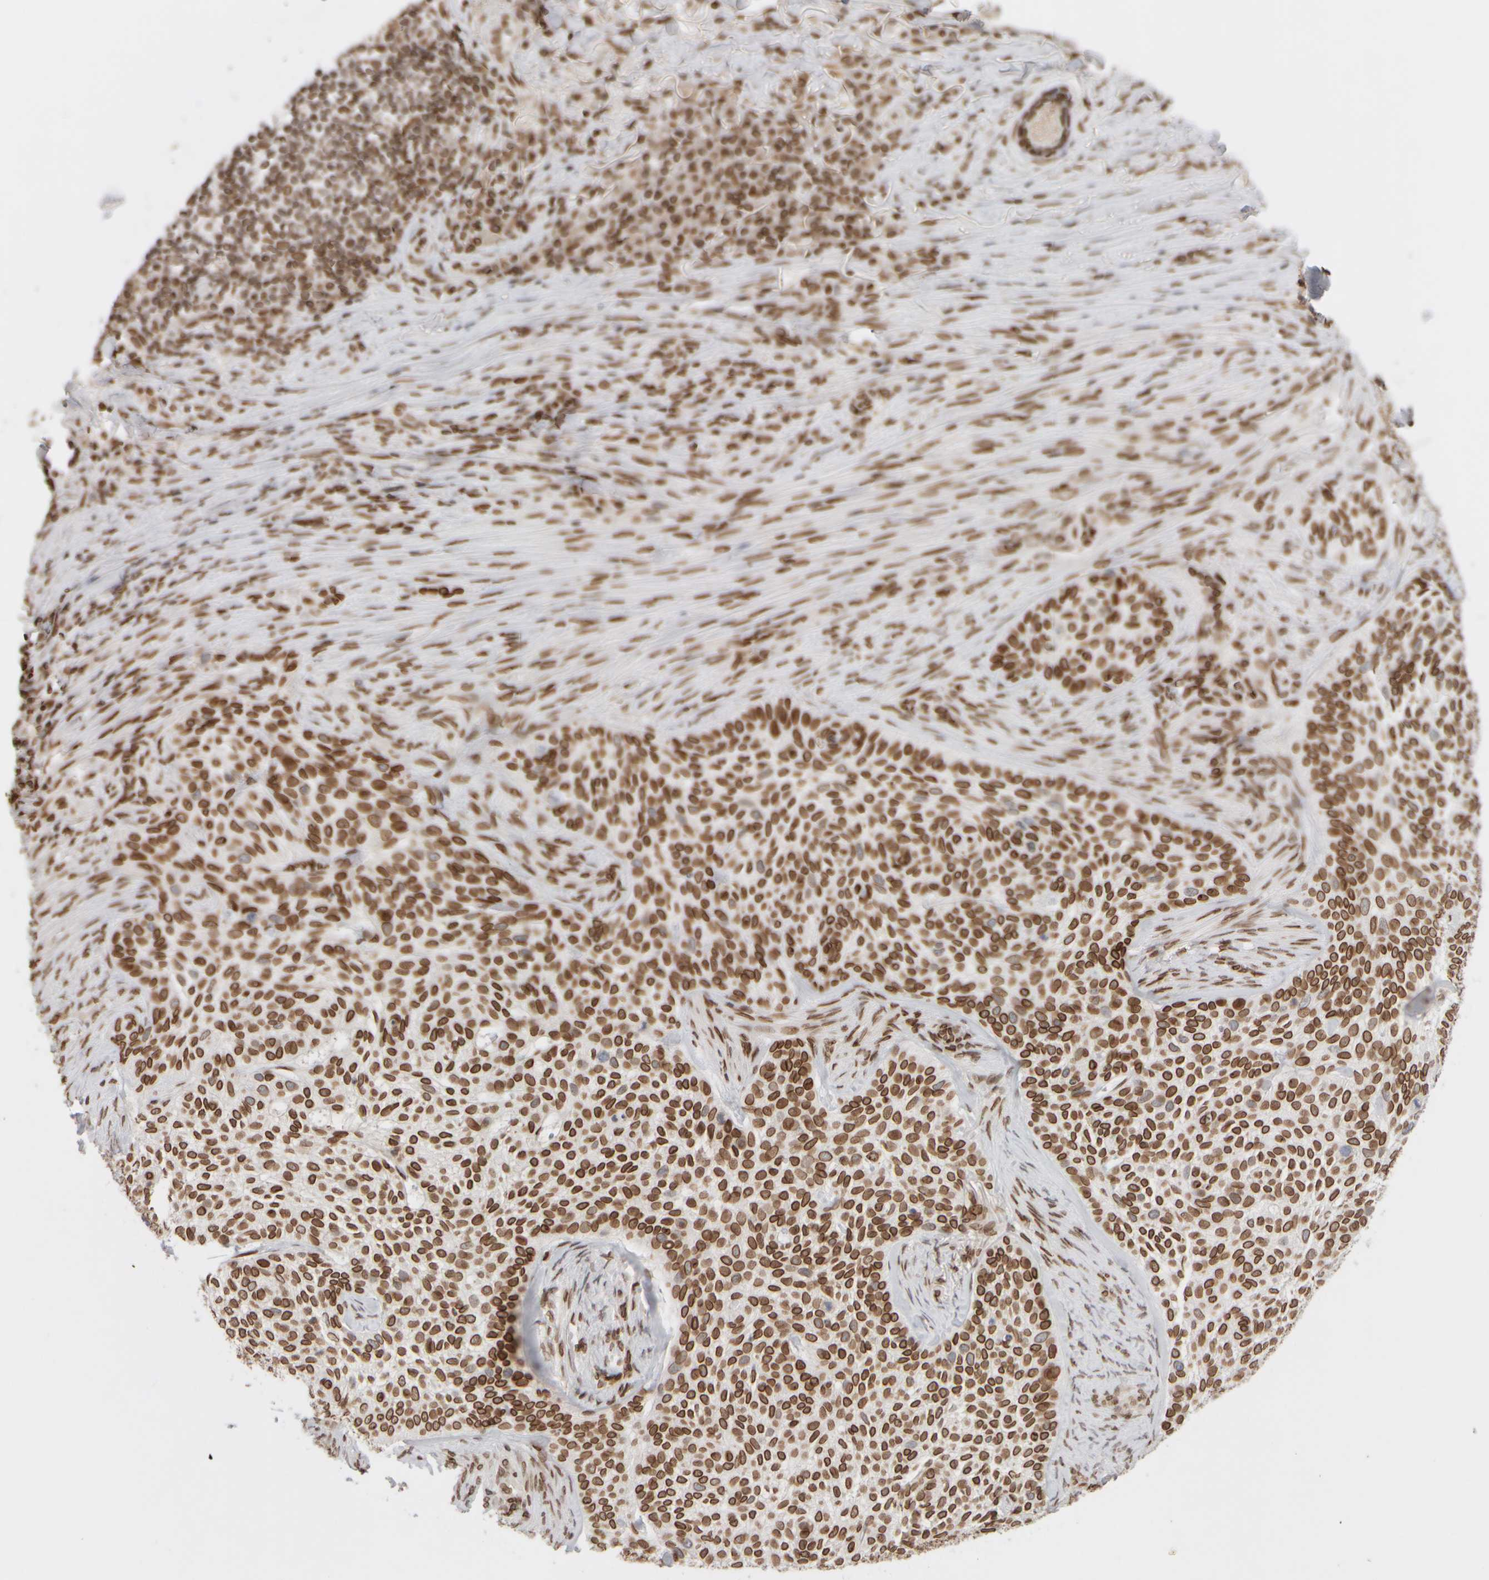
{"staining": {"intensity": "strong", "quantity": ">75%", "location": "cytoplasmic/membranous,nuclear"}, "tissue": "skin cancer", "cell_type": "Tumor cells", "image_type": "cancer", "snomed": [{"axis": "morphology", "description": "Basal cell carcinoma"}, {"axis": "topography", "description": "Skin"}], "caption": "The micrograph exhibits staining of basal cell carcinoma (skin), revealing strong cytoplasmic/membranous and nuclear protein positivity (brown color) within tumor cells.", "gene": "ZC3HC1", "patient": {"sex": "female", "age": 64}}